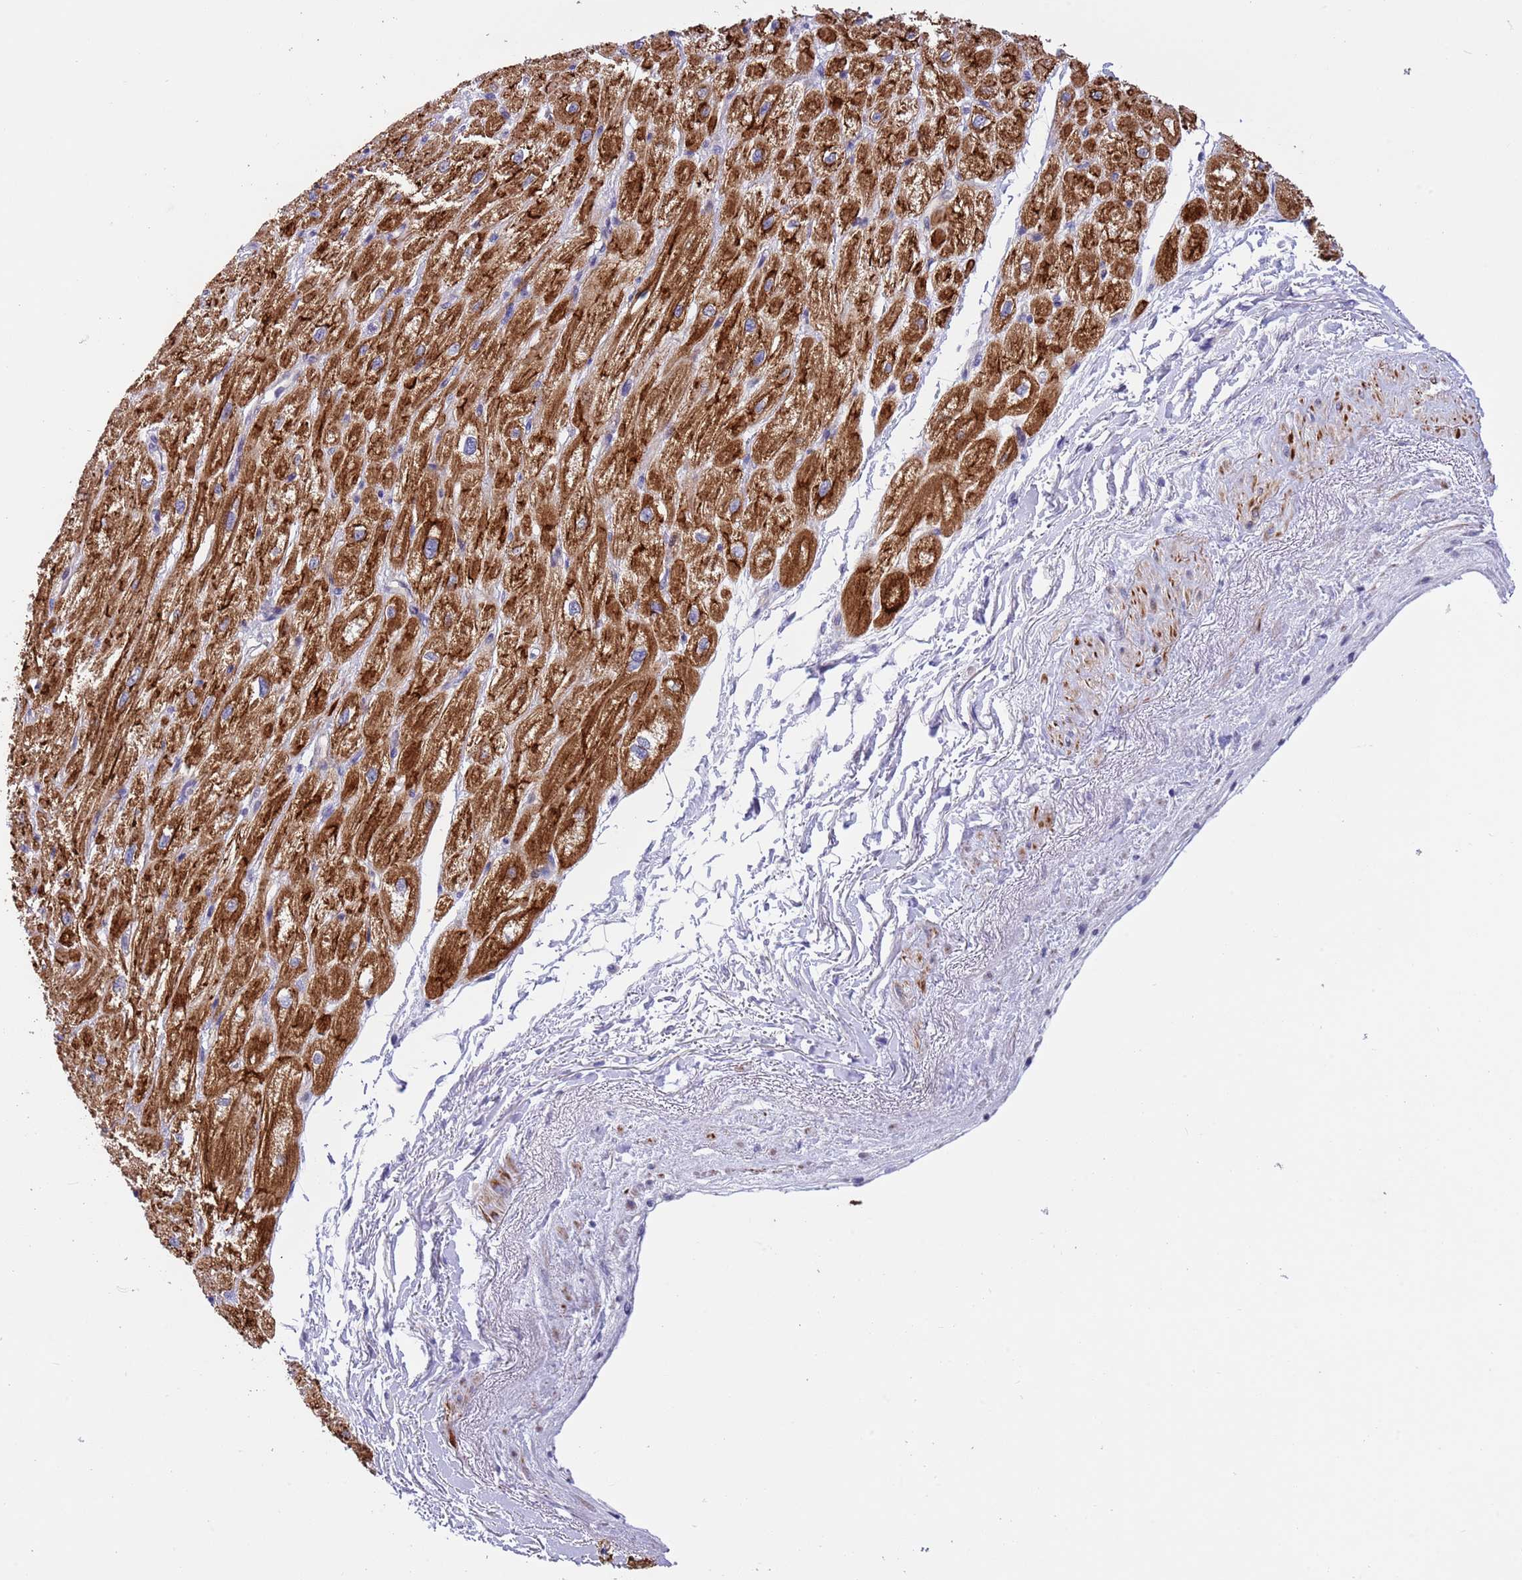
{"staining": {"intensity": "strong", "quantity": ">75%", "location": "cytoplasmic/membranous"}, "tissue": "heart muscle", "cell_type": "Cardiomyocytes", "image_type": "normal", "snomed": [{"axis": "morphology", "description": "Normal tissue, NOS"}, {"axis": "topography", "description": "Heart"}], "caption": "Immunohistochemistry (DAB) staining of benign human heart muscle shows strong cytoplasmic/membranous protein positivity in about >75% of cardiomyocytes.", "gene": "NET1", "patient": {"sex": "male", "age": 65}}